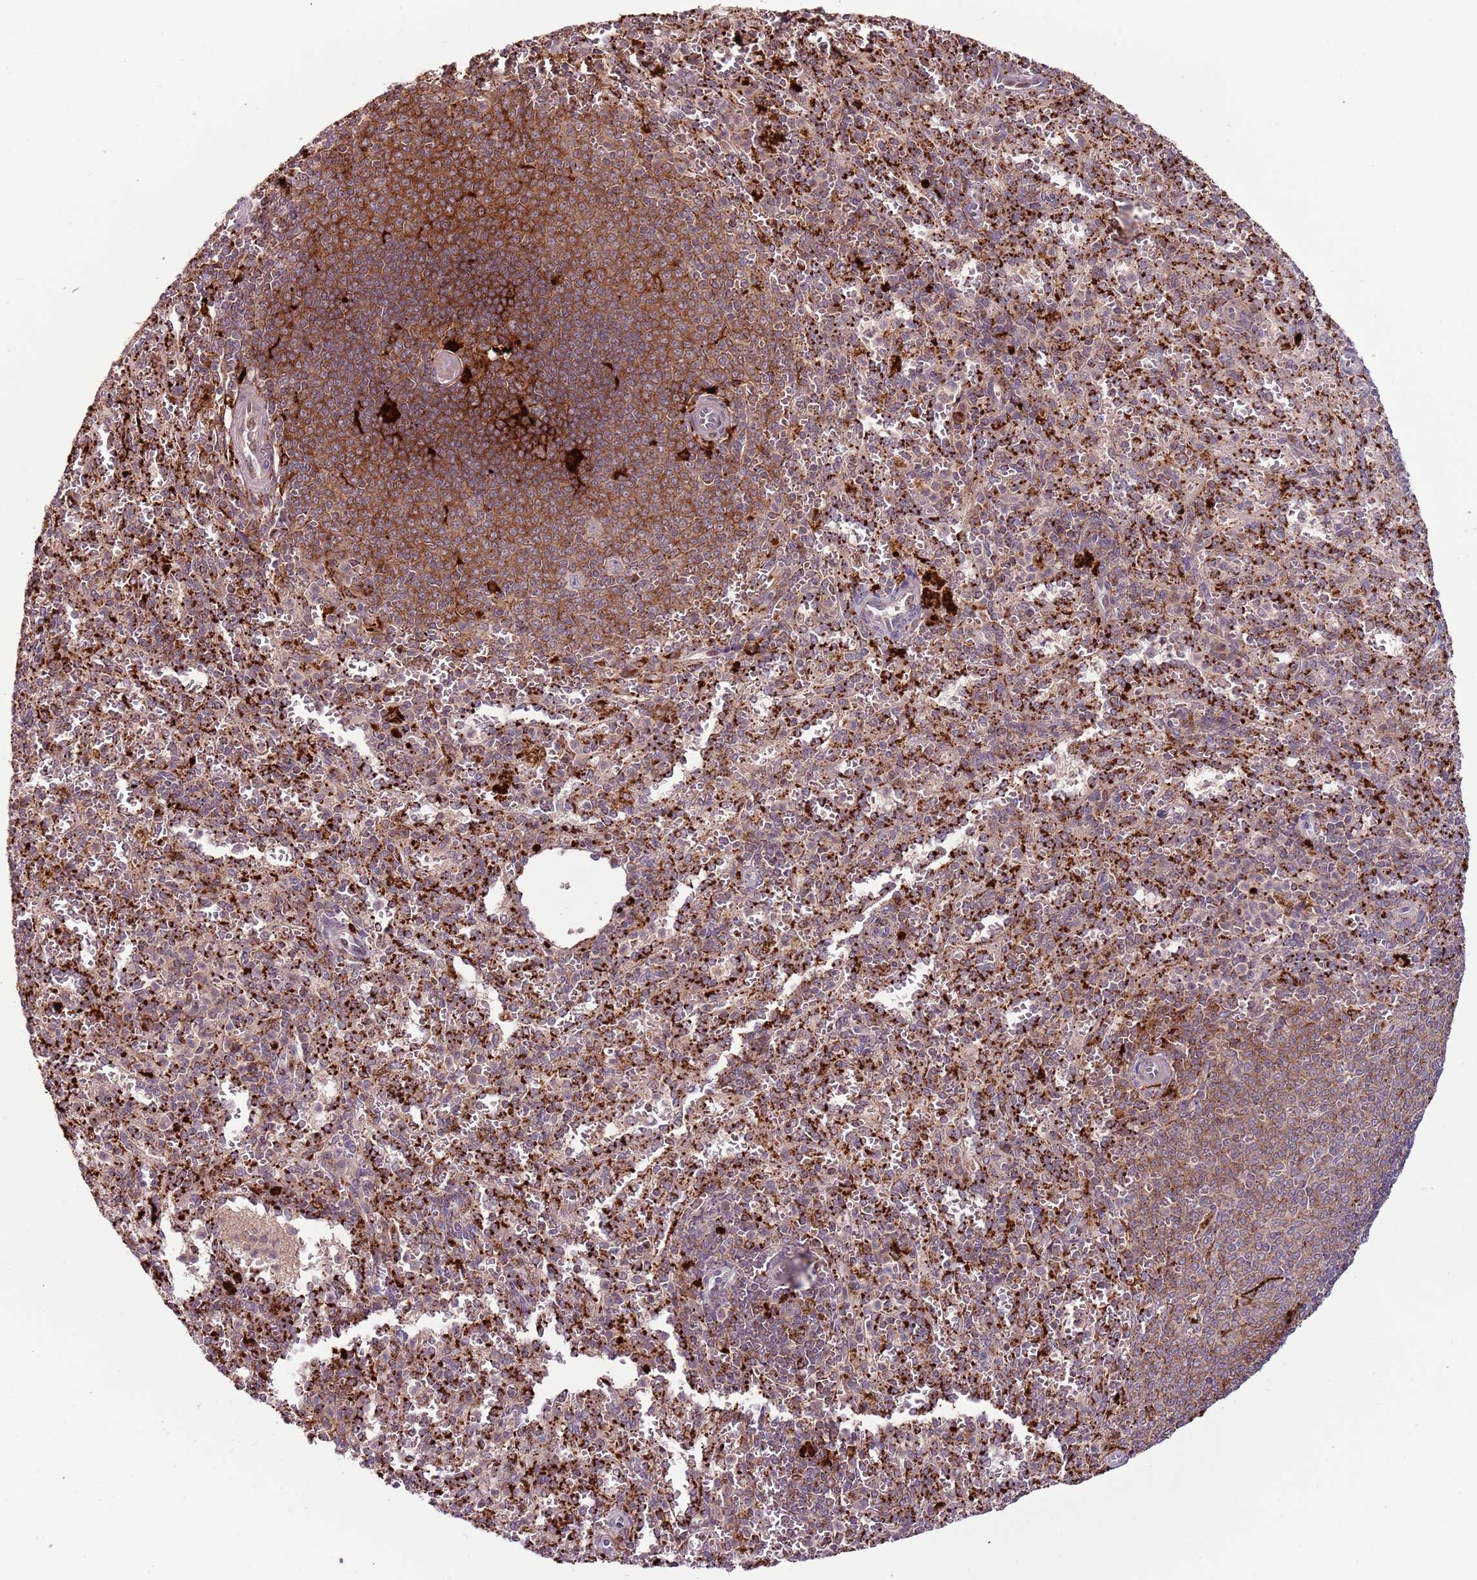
{"staining": {"intensity": "moderate", "quantity": "25%-75%", "location": "cytoplasmic/membranous"}, "tissue": "spleen", "cell_type": "Cells in red pulp", "image_type": "normal", "snomed": [{"axis": "morphology", "description": "Normal tissue, NOS"}, {"axis": "topography", "description": "Spleen"}], "caption": "Moderate cytoplasmic/membranous protein positivity is appreciated in approximately 25%-75% of cells in red pulp in spleen.", "gene": "ULK3", "patient": {"sex": "female", "age": 21}}